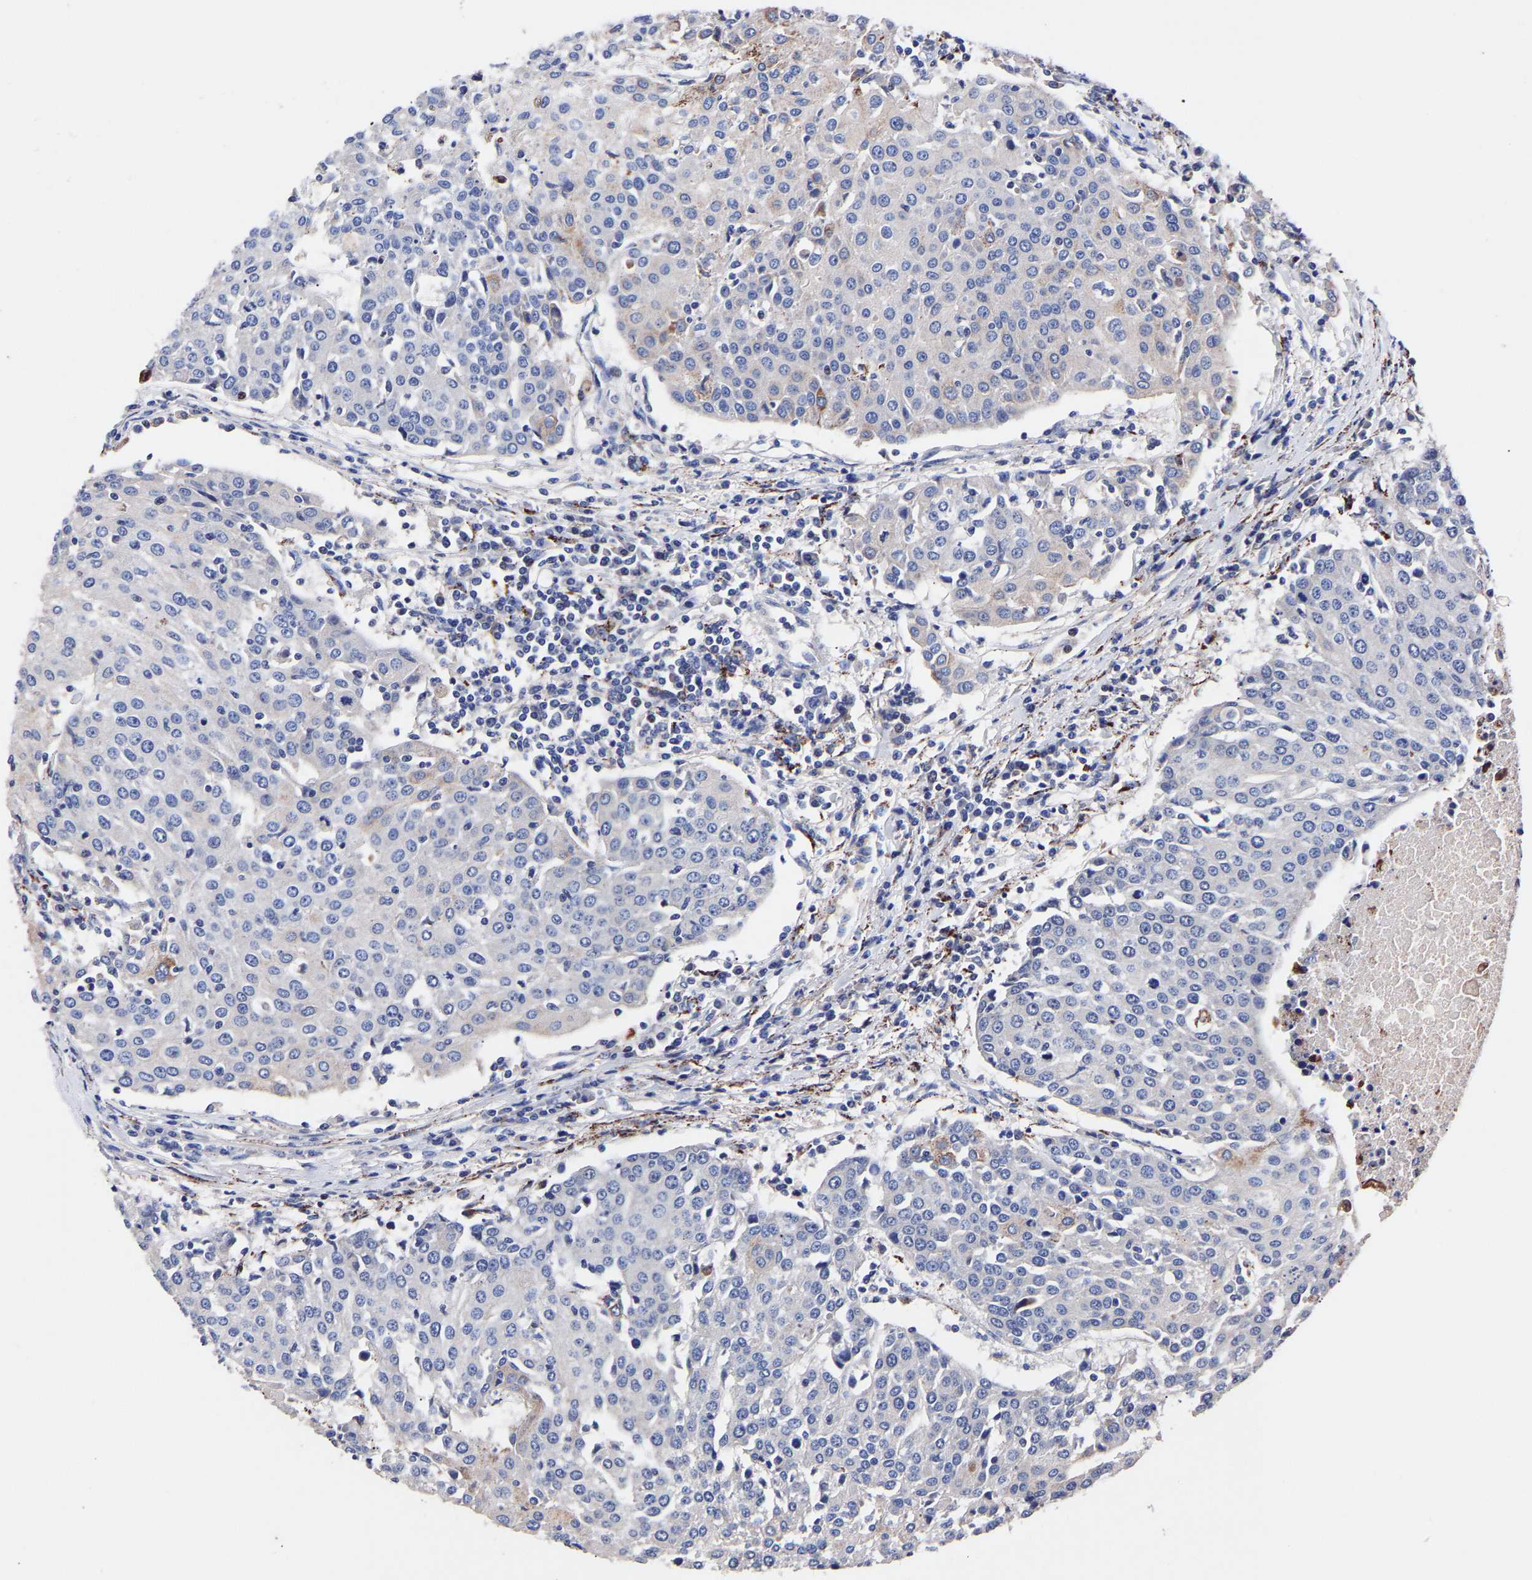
{"staining": {"intensity": "negative", "quantity": "none", "location": "none"}, "tissue": "urothelial cancer", "cell_type": "Tumor cells", "image_type": "cancer", "snomed": [{"axis": "morphology", "description": "Urothelial carcinoma, High grade"}, {"axis": "topography", "description": "Urinary bladder"}], "caption": "Immunohistochemistry micrograph of neoplastic tissue: human high-grade urothelial carcinoma stained with DAB reveals no significant protein staining in tumor cells.", "gene": "SEM1", "patient": {"sex": "female", "age": 85}}